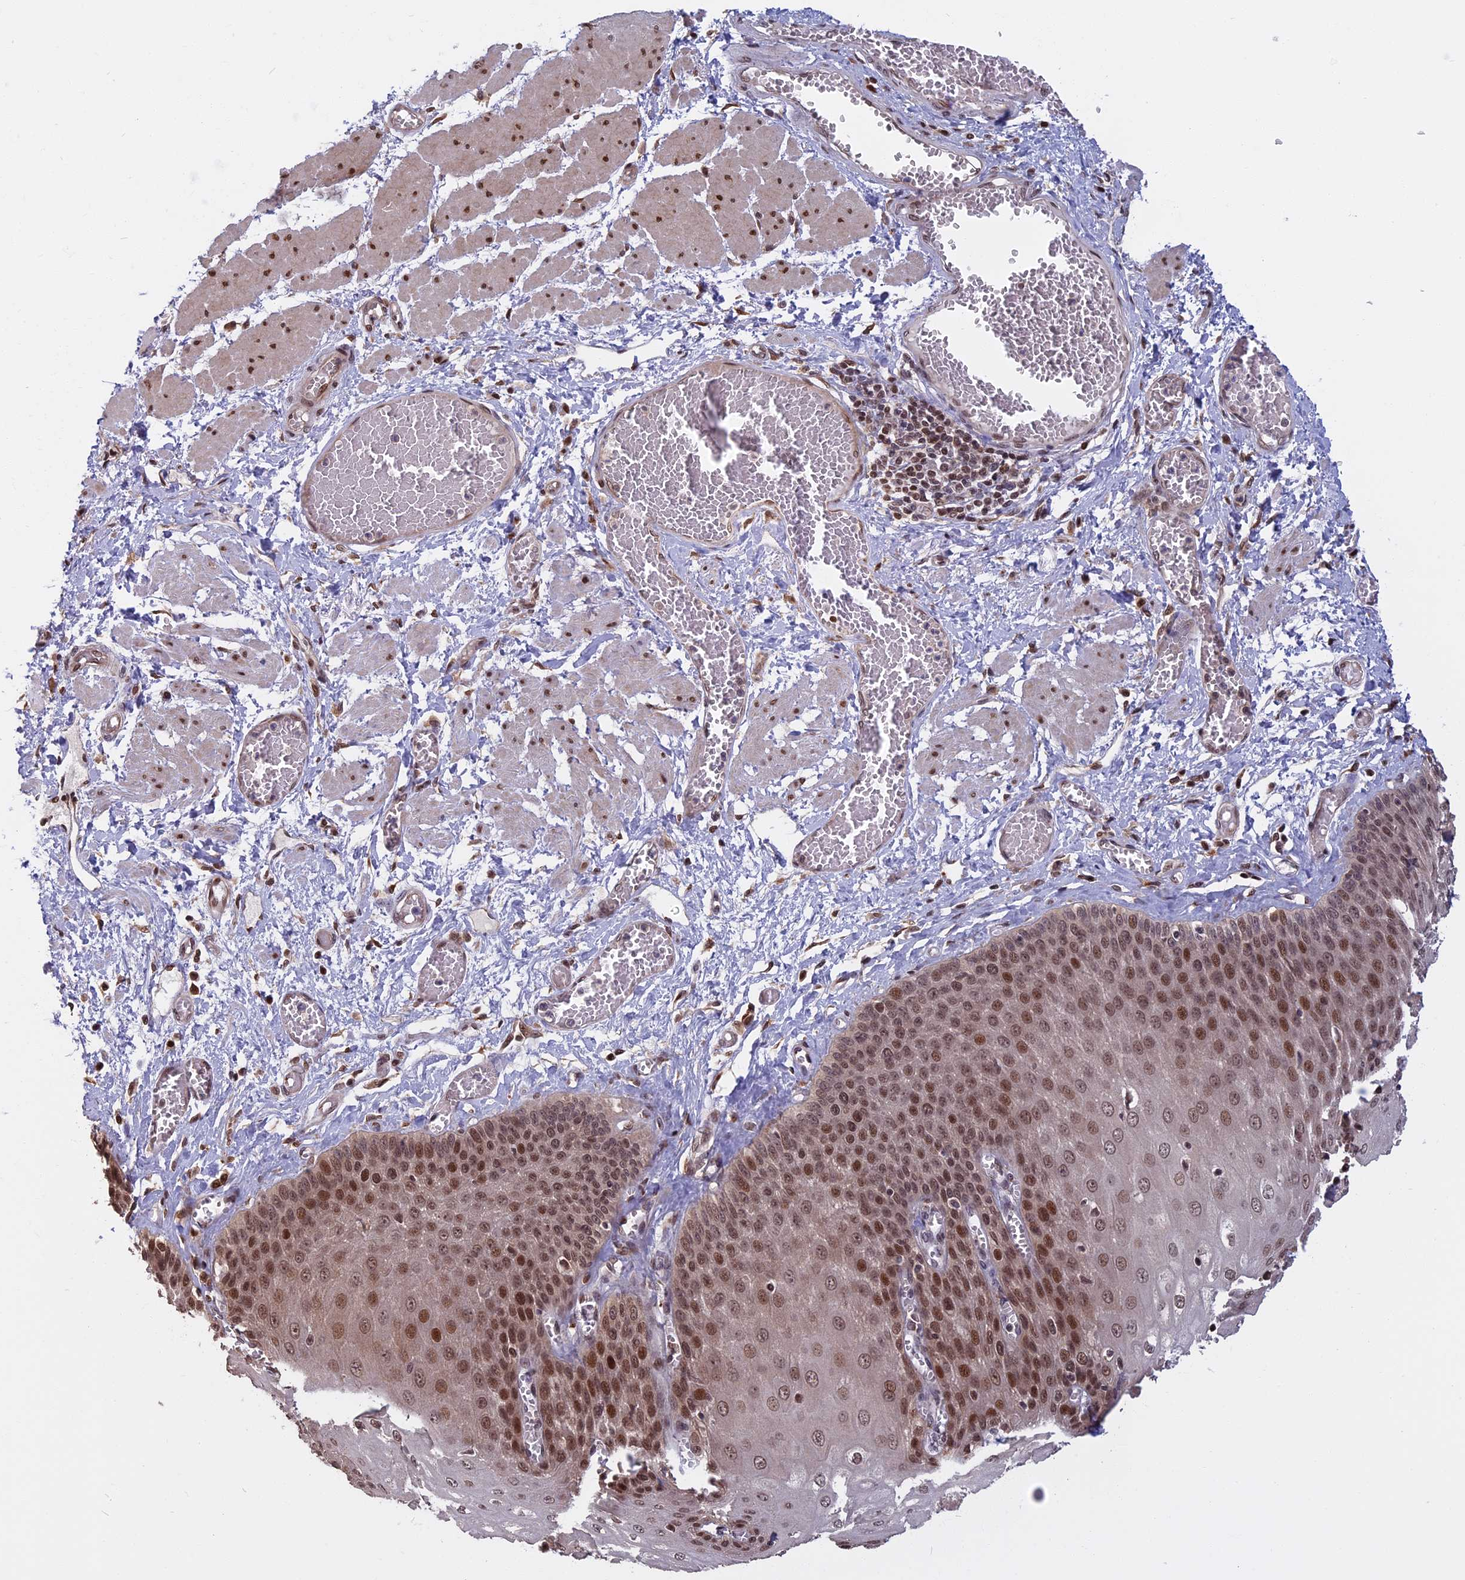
{"staining": {"intensity": "moderate", "quantity": ">75%", "location": "nuclear"}, "tissue": "esophagus", "cell_type": "Squamous epithelial cells", "image_type": "normal", "snomed": [{"axis": "morphology", "description": "Normal tissue, NOS"}, {"axis": "topography", "description": "Esophagus"}], "caption": "Unremarkable esophagus was stained to show a protein in brown. There is medium levels of moderate nuclear expression in about >75% of squamous epithelial cells.", "gene": "CCDC113", "patient": {"sex": "male", "age": 60}}